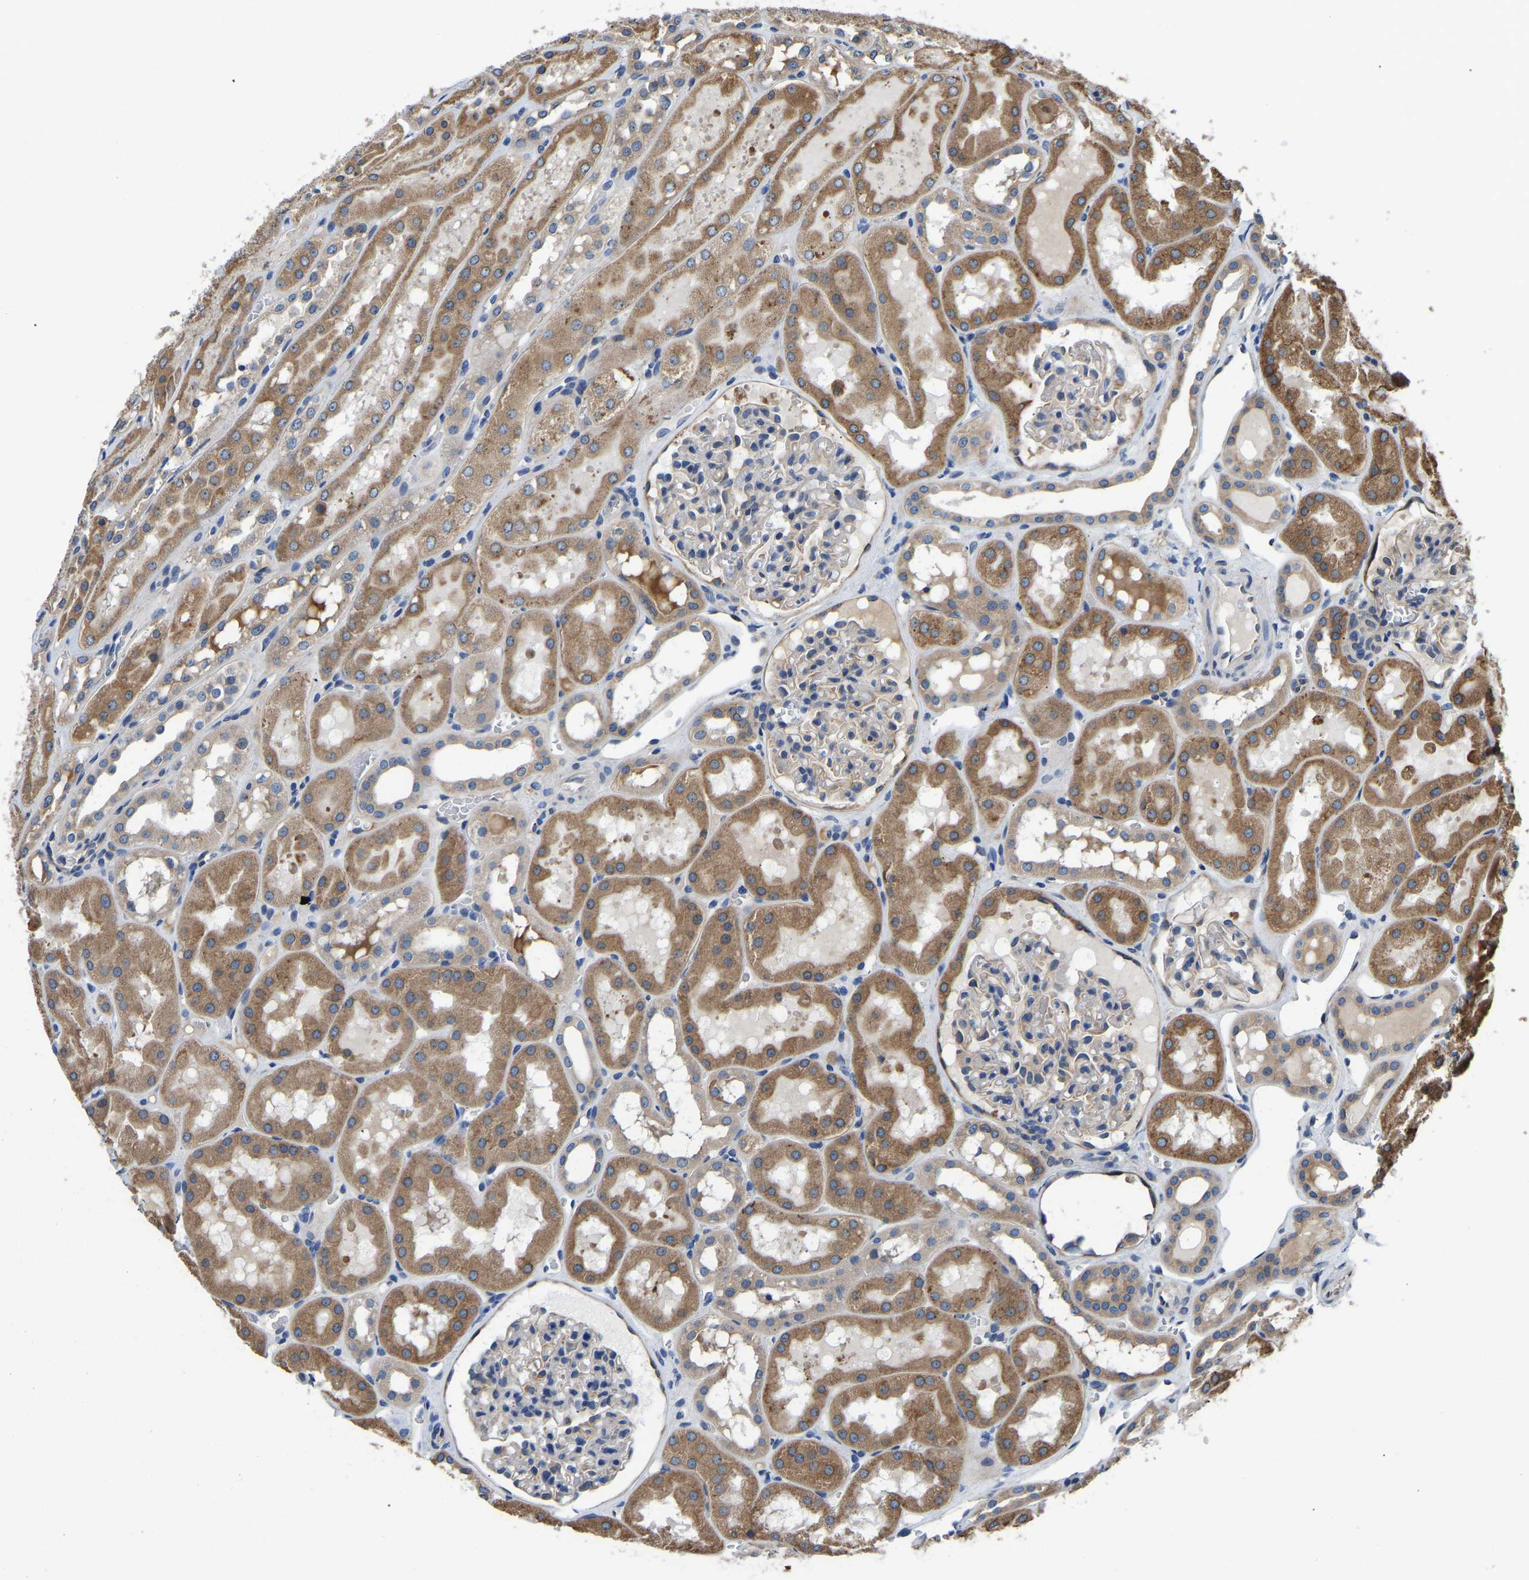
{"staining": {"intensity": "negative", "quantity": "none", "location": "none"}, "tissue": "kidney", "cell_type": "Cells in glomeruli", "image_type": "normal", "snomed": [{"axis": "morphology", "description": "Normal tissue, NOS"}, {"axis": "topography", "description": "Kidney"}, {"axis": "topography", "description": "Urinary bladder"}], "caption": "Cells in glomeruli are negative for brown protein staining in benign kidney. The staining was performed using DAB (3,3'-diaminobenzidine) to visualize the protein expression in brown, while the nuclei were stained in blue with hematoxylin (Magnification: 20x).", "gene": "ARL6IP5", "patient": {"sex": "male", "age": 16}}